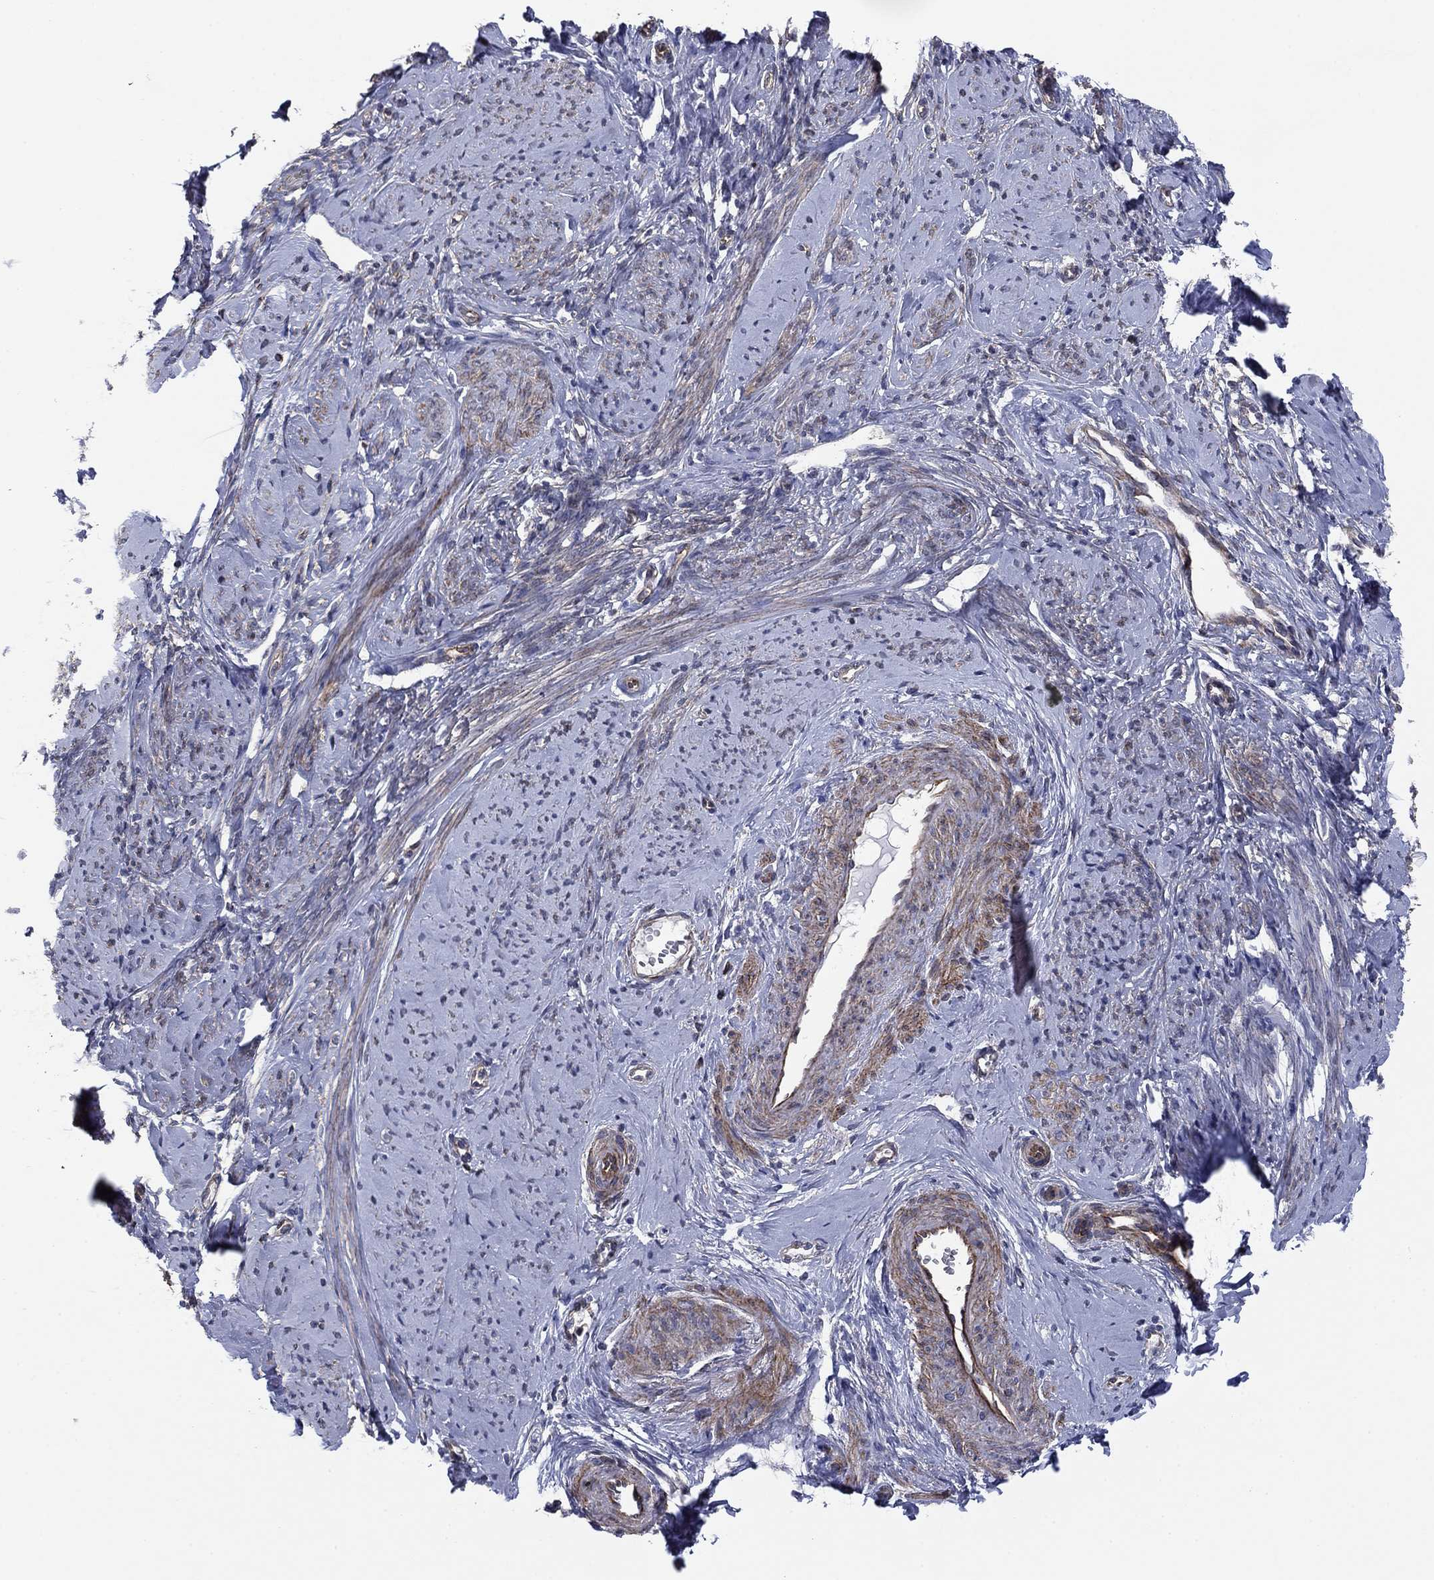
{"staining": {"intensity": "moderate", "quantity": "25%-75%", "location": "cytoplasmic/membranous"}, "tissue": "smooth muscle", "cell_type": "Smooth muscle cells", "image_type": "normal", "snomed": [{"axis": "morphology", "description": "Normal tissue, NOS"}, {"axis": "topography", "description": "Smooth muscle"}], "caption": "The immunohistochemical stain labels moderate cytoplasmic/membranous positivity in smooth muscle cells of normal smooth muscle.", "gene": "PSD4", "patient": {"sex": "female", "age": 48}}